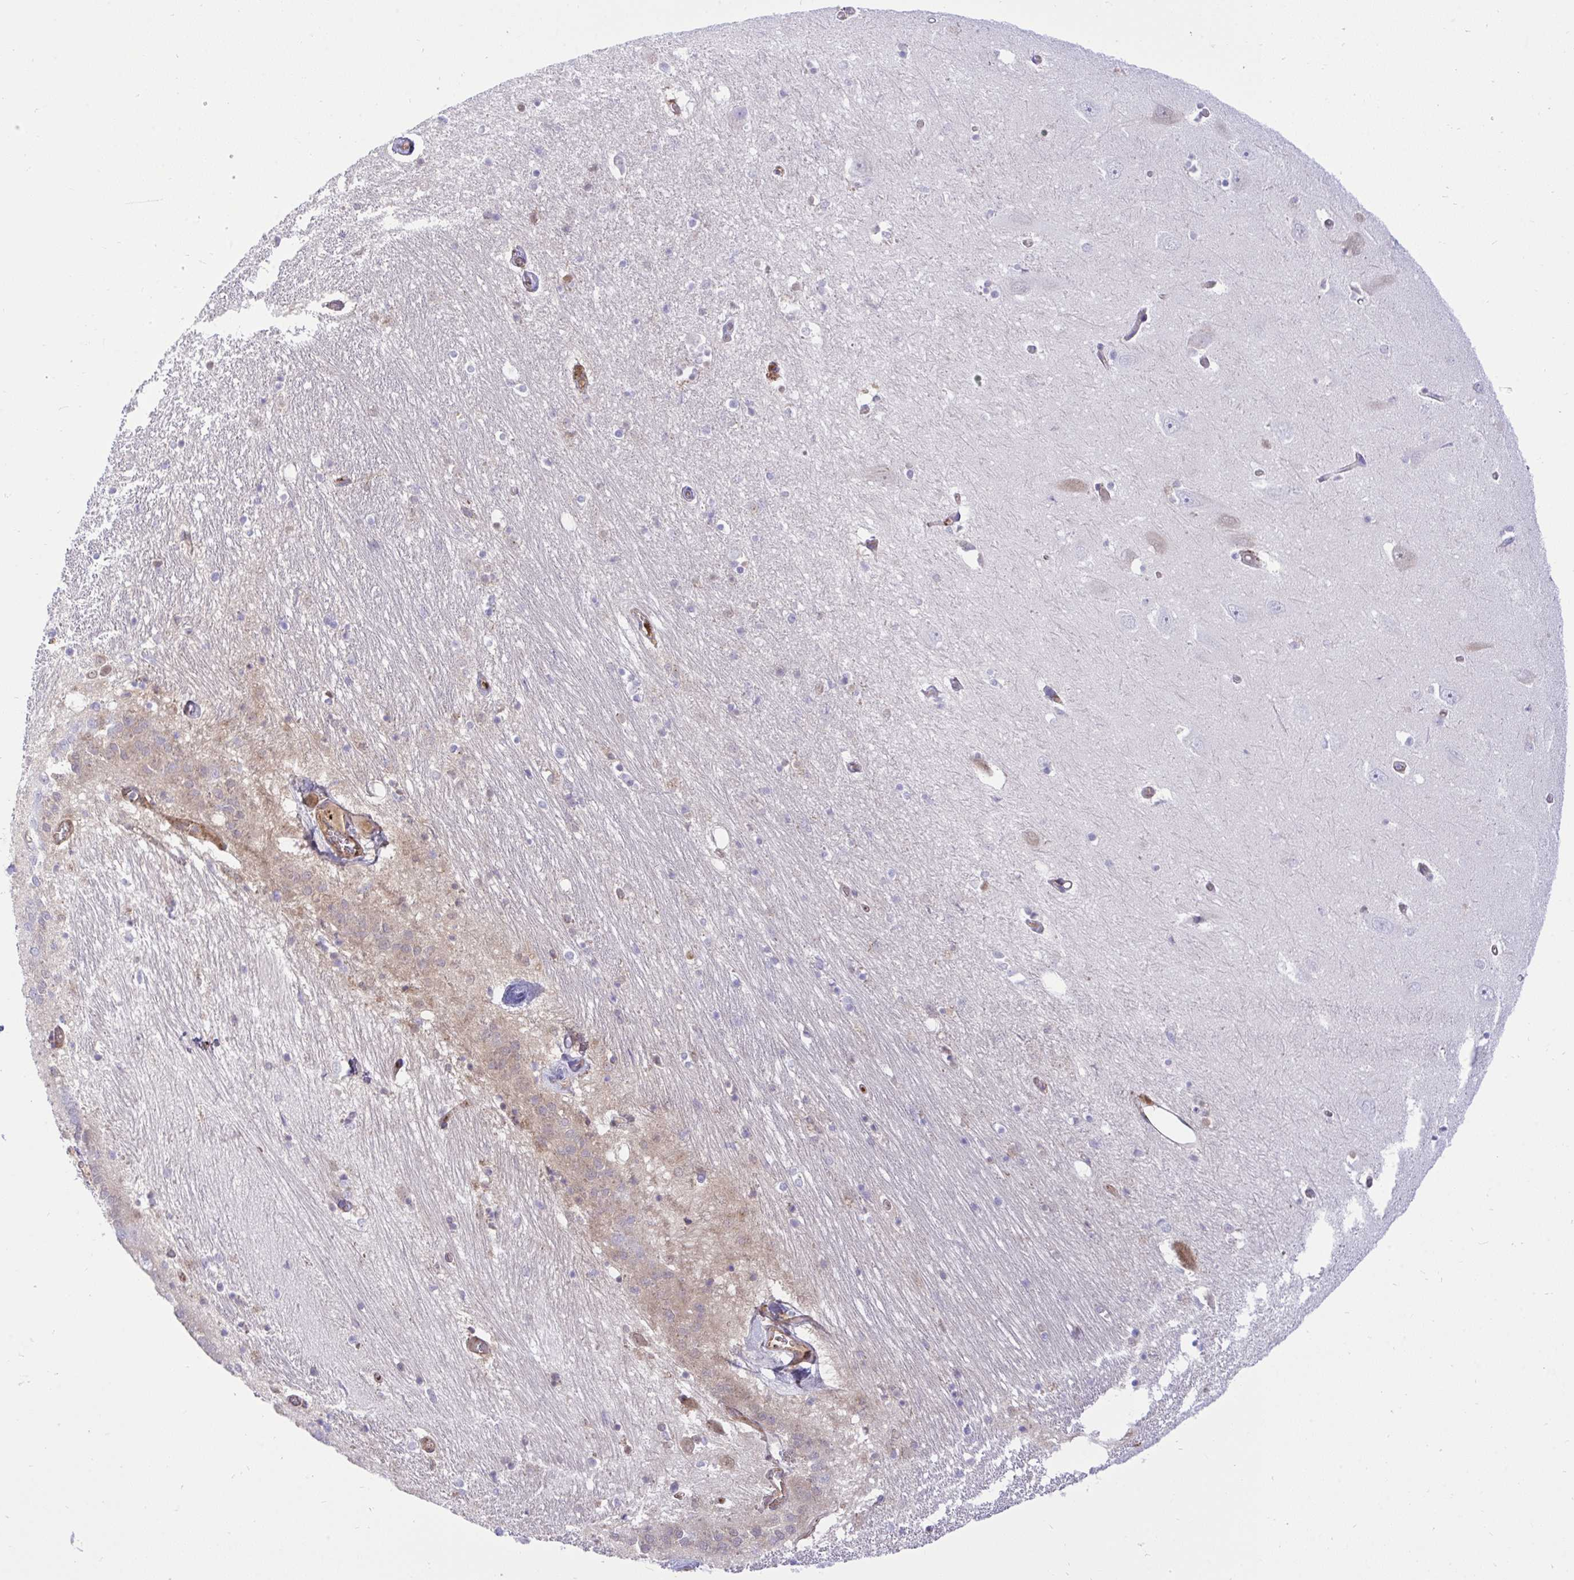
{"staining": {"intensity": "negative", "quantity": "none", "location": "none"}, "tissue": "caudate", "cell_type": "Glial cells", "image_type": "normal", "snomed": [{"axis": "morphology", "description": "Normal tissue, NOS"}, {"axis": "topography", "description": "Lateral ventricle wall"}, {"axis": "topography", "description": "Hippocampus"}], "caption": "An IHC photomicrograph of normal caudate is shown. There is no staining in glial cells of caudate. The staining is performed using DAB (3,3'-diaminobenzidine) brown chromogen with nuclei counter-stained in using hematoxylin.", "gene": "F2", "patient": {"sex": "female", "age": 63}}